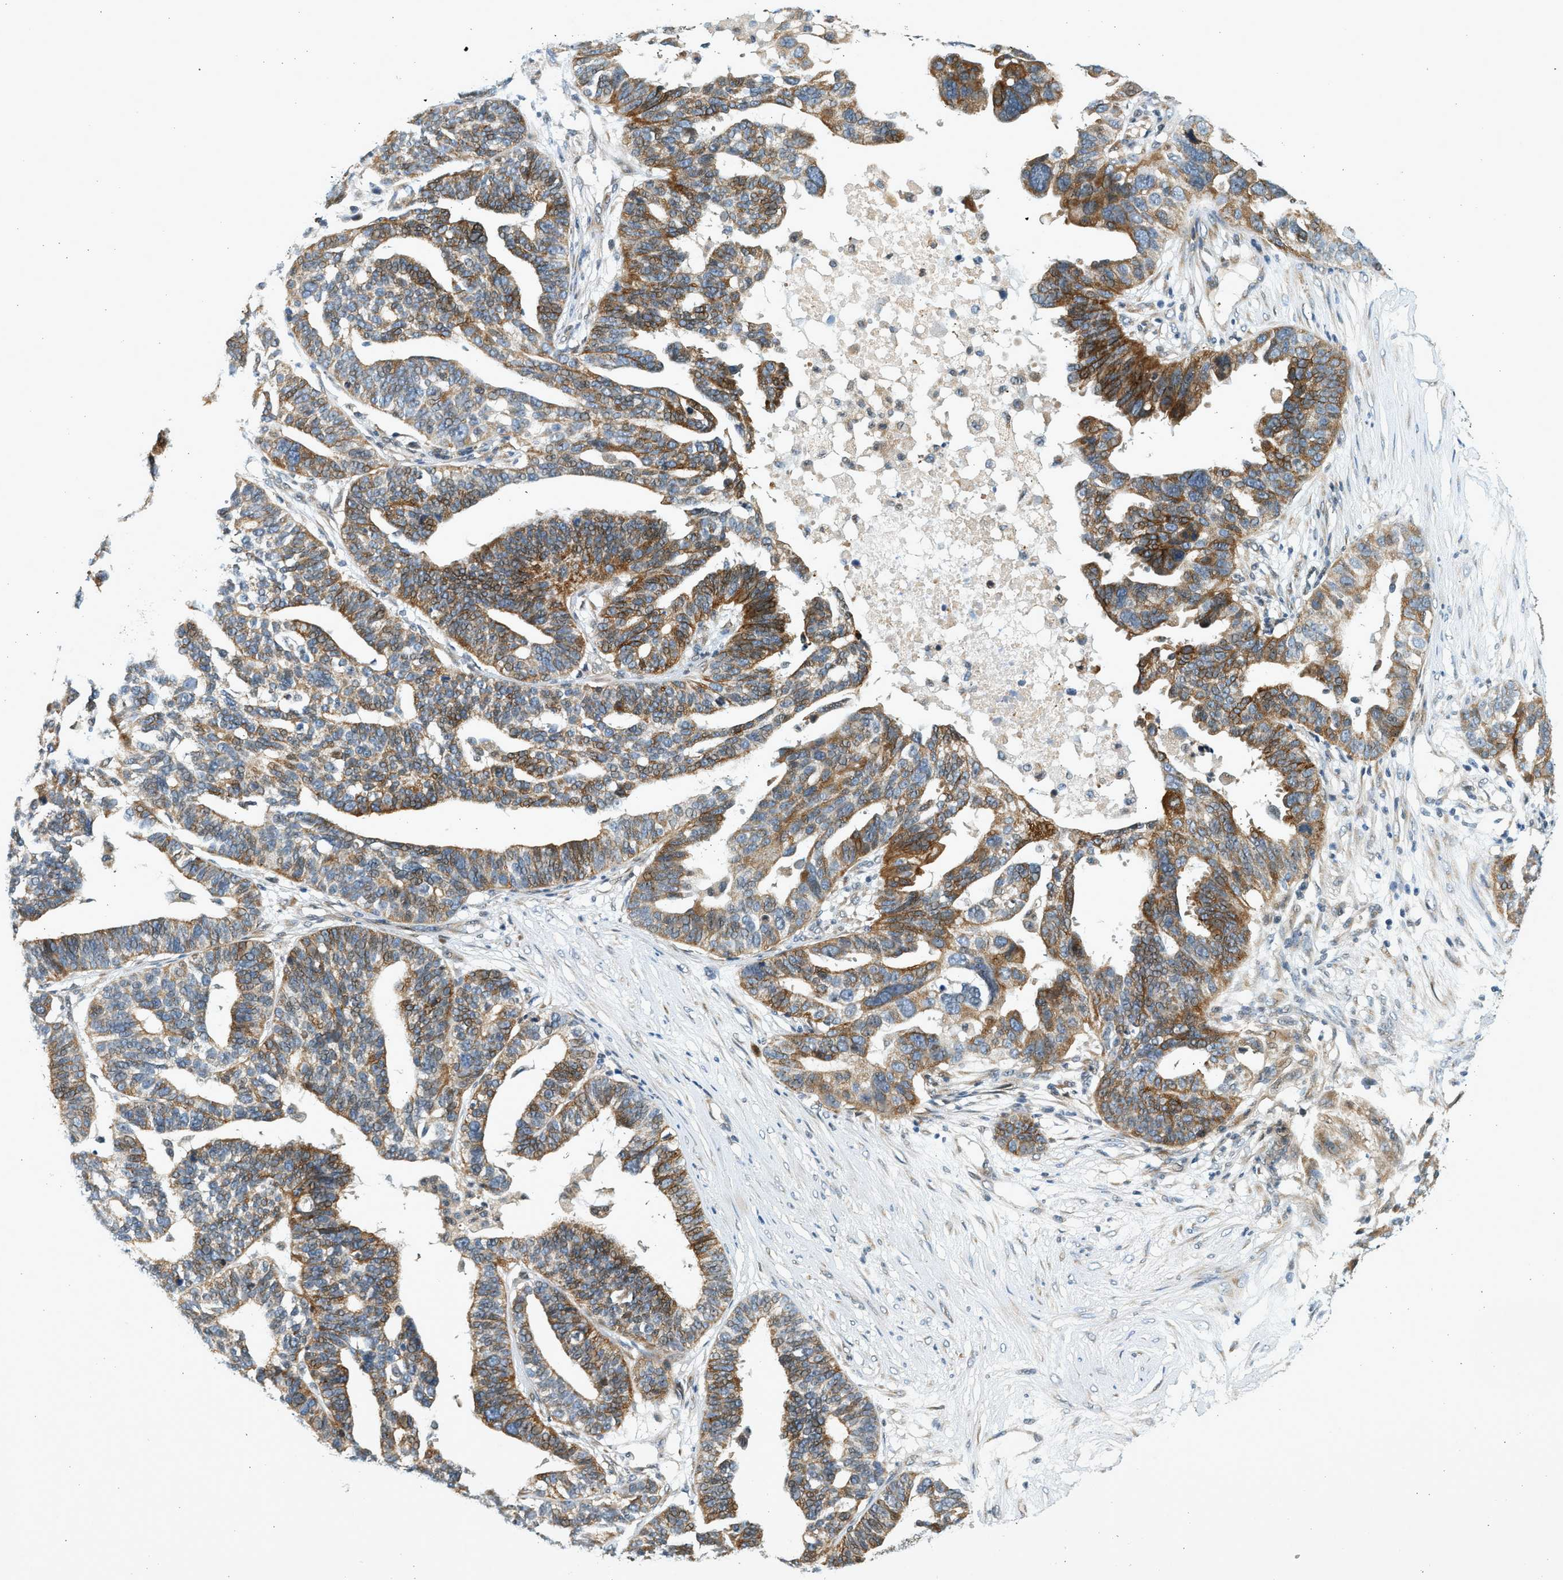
{"staining": {"intensity": "moderate", "quantity": ">75%", "location": "cytoplasmic/membranous"}, "tissue": "ovarian cancer", "cell_type": "Tumor cells", "image_type": "cancer", "snomed": [{"axis": "morphology", "description": "Cystadenocarcinoma, serous, NOS"}, {"axis": "topography", "description": "Ovary"}], "caption": "A high-resolution image shows immunohistochemistry (IHC) staining of serous cystadenocarcinoma (ovarian), which demonstrates moderate cytoplasmic/membranous expression in approximately >75% of tumor cells. Ihc stains the protein of interest in brown and the nuclei are stained blue.", "gene": "NRSN2", "patient": {"sex": "female", "age": 59}}